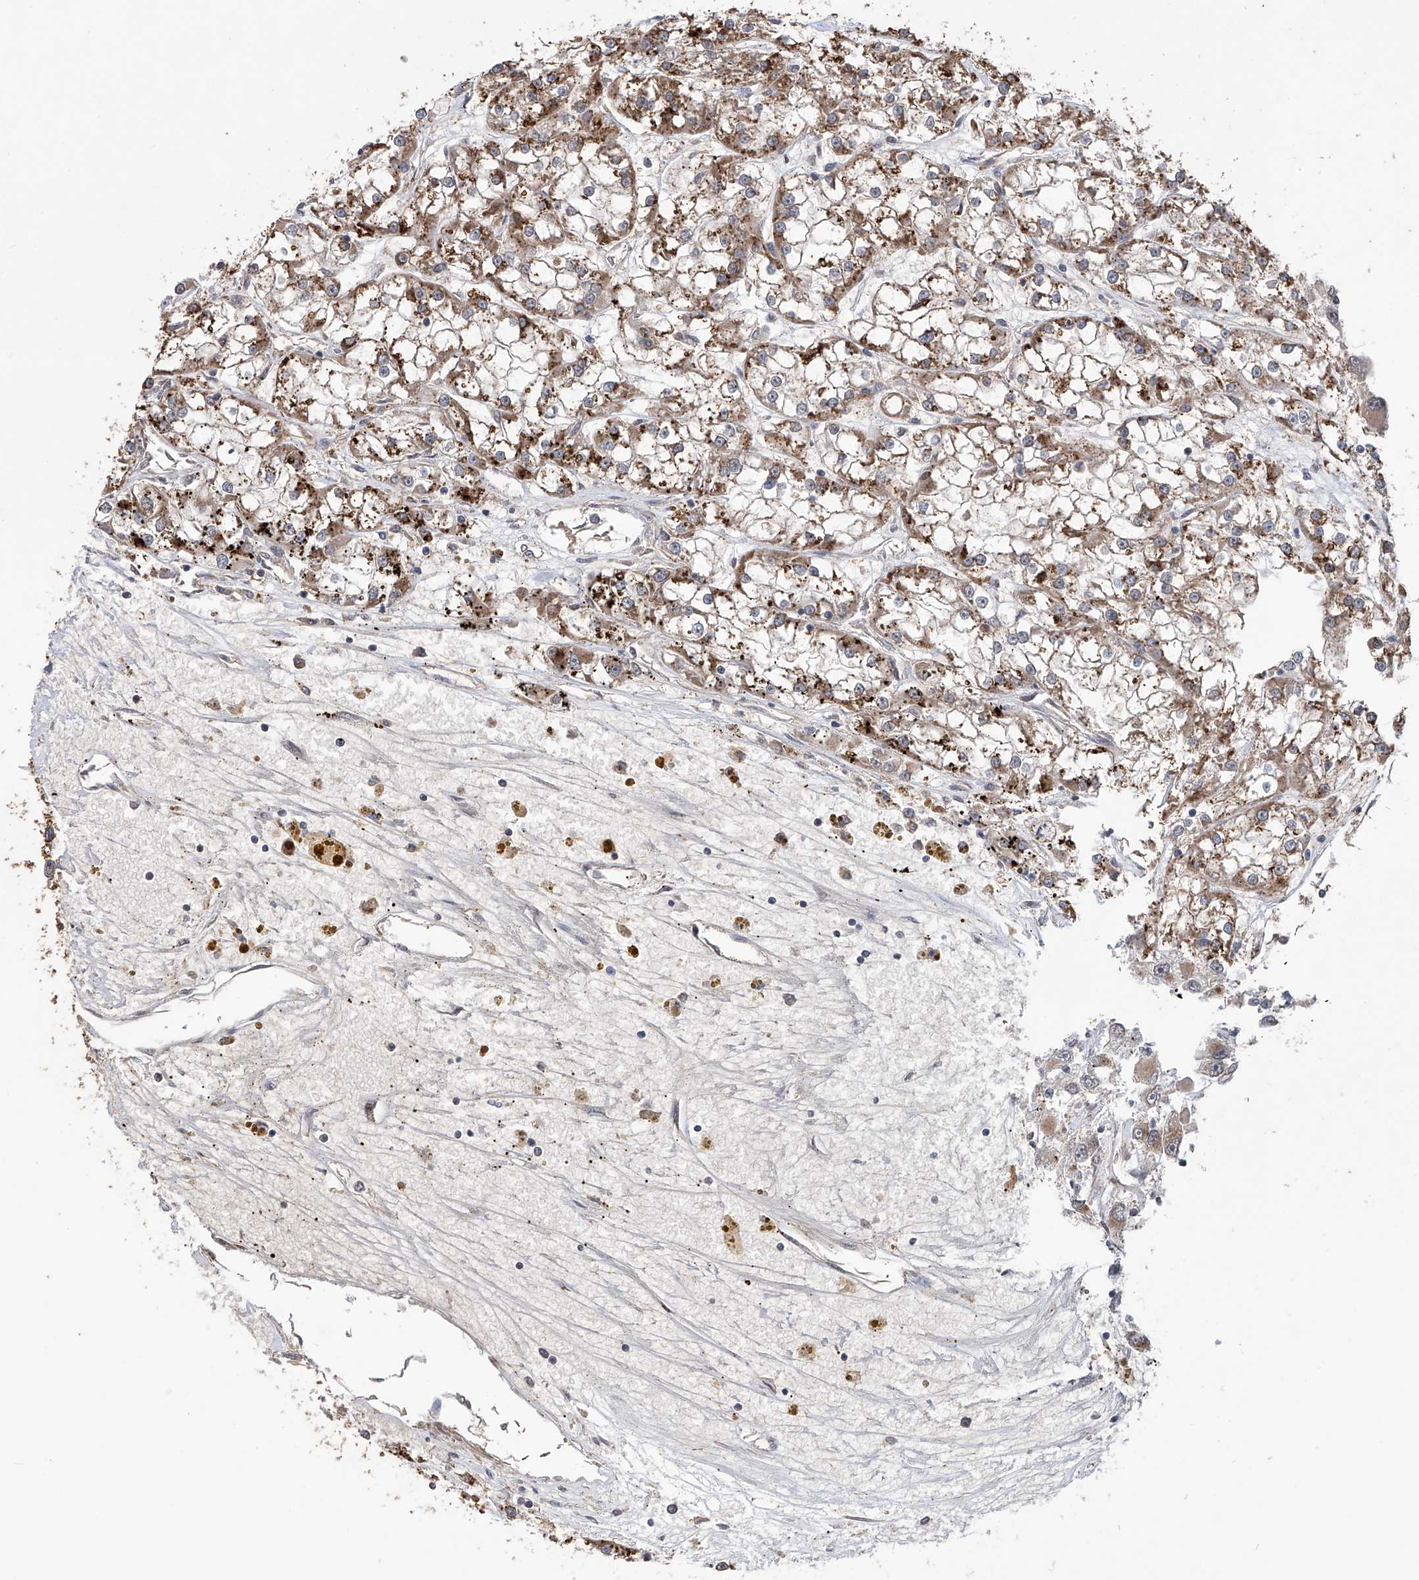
{"staining": {"intensity": "moderate", "quantity": ">75%", "location": "cytoplasmic/membranous"}, "tissue": "renal cancer", "cell_type": "Tumor cells", "image_type": "cancer", "snomed": [{"axis": "morphology", "description": "Adenocarcinoma, NOS"}, {"axis": "topography", "description": "Kidney"}], "caption": "Moderate cytoplasmic/membranous protein expression is seen in approximately >75% of tumor cells in renal adenocarcinoma. (brown staining indicates protein expression, while blue staining denotes nuclei).", "gene": "LYSMD4", "patient": {"sex": "female", "age": 52}}